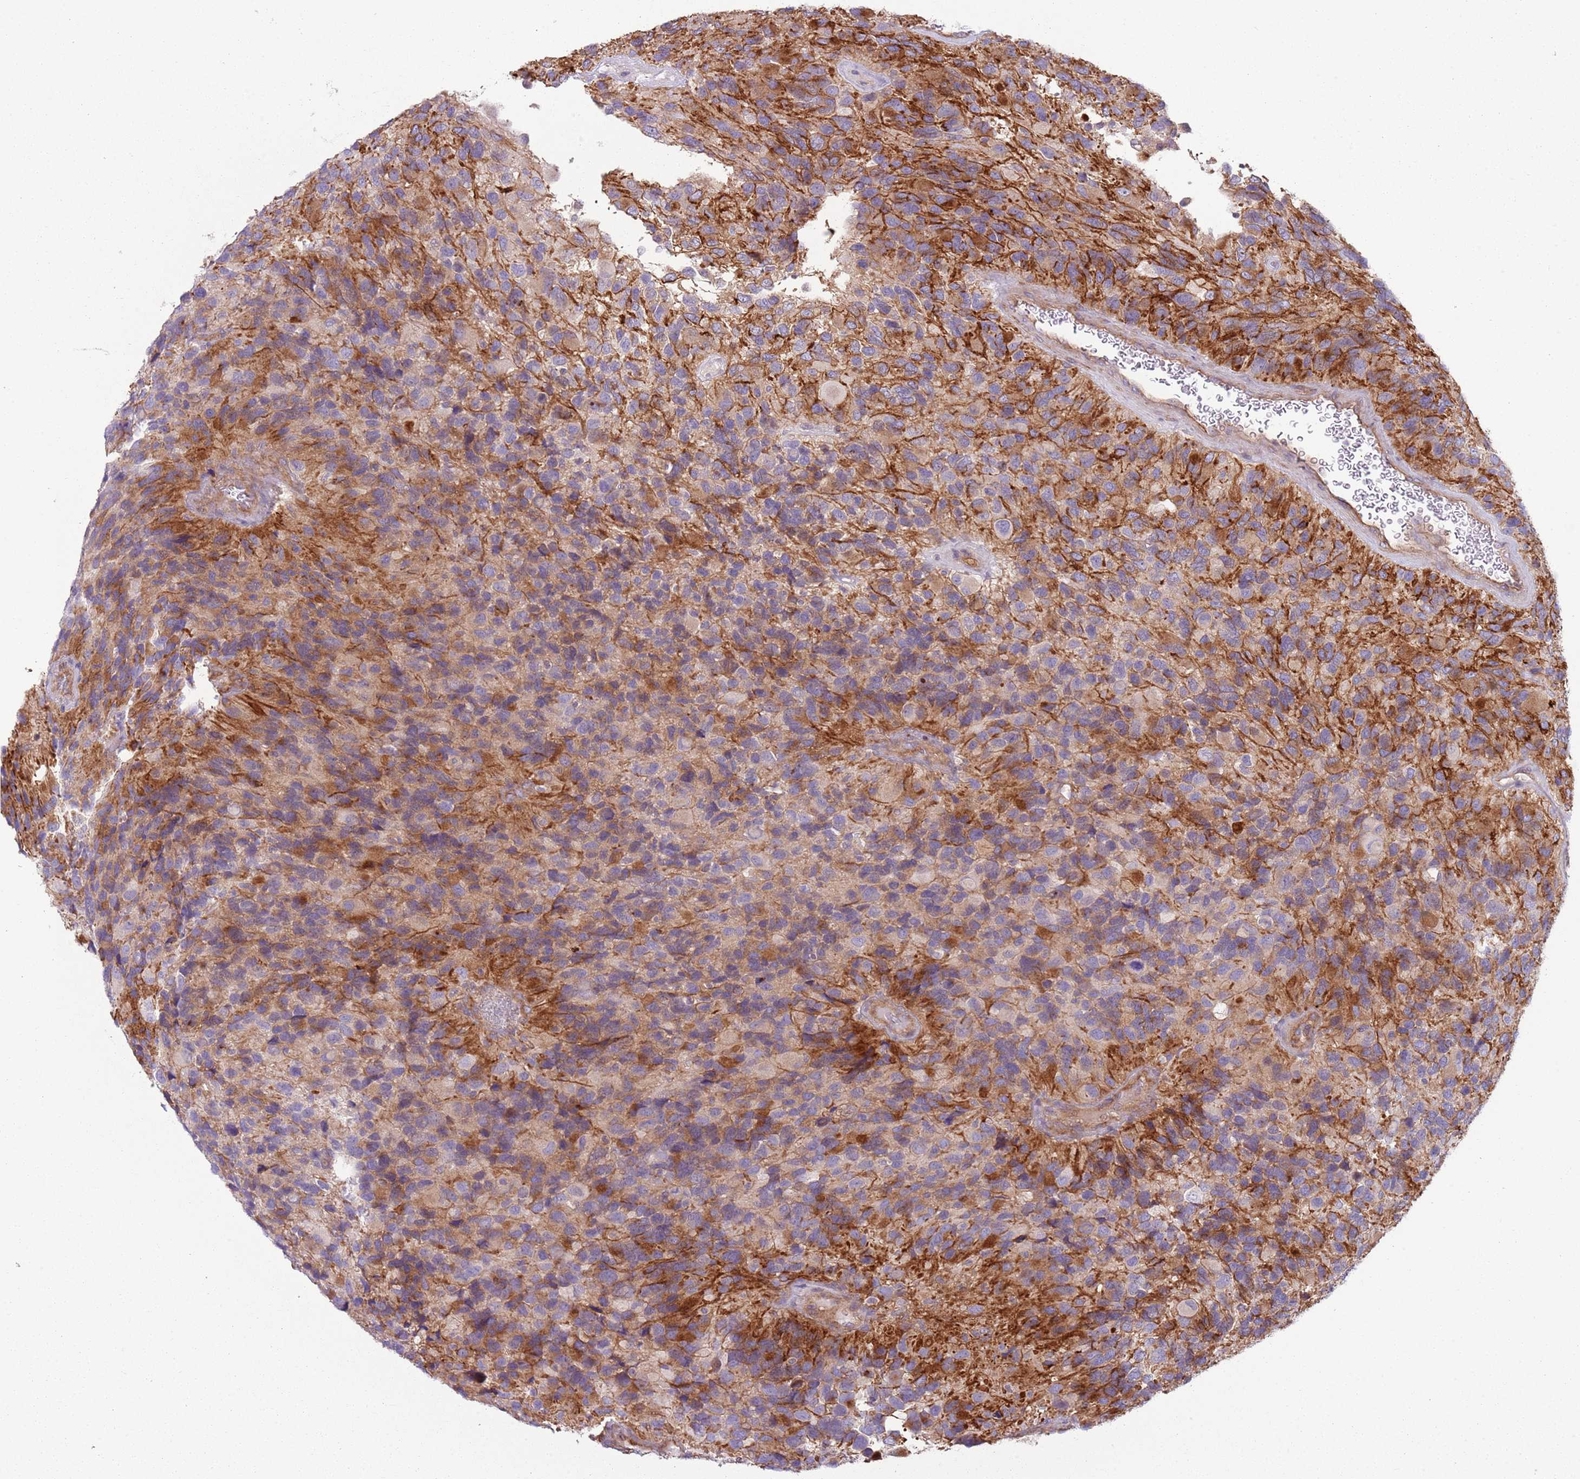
{"staining": {"intensity": "moderate", "quantity": "<25%", "location": "cytoplasmic/membranous"}, "tissue": "glioma", "cell_type": "Tumor cells", "image_type": "cancer", "snomed": [{"axis": "morphology", "description": "Glioma, malignant, High grade"}, {"axis": "topography", "description": "Brain"}], "caption": "The micrograph displays staining of glioma, revealing moderate cytoplasmic/membranous protein staining (brown color) within tumor cells.", "gene": "GNAI3", "patient": {"sex": "male", "age": 77}}